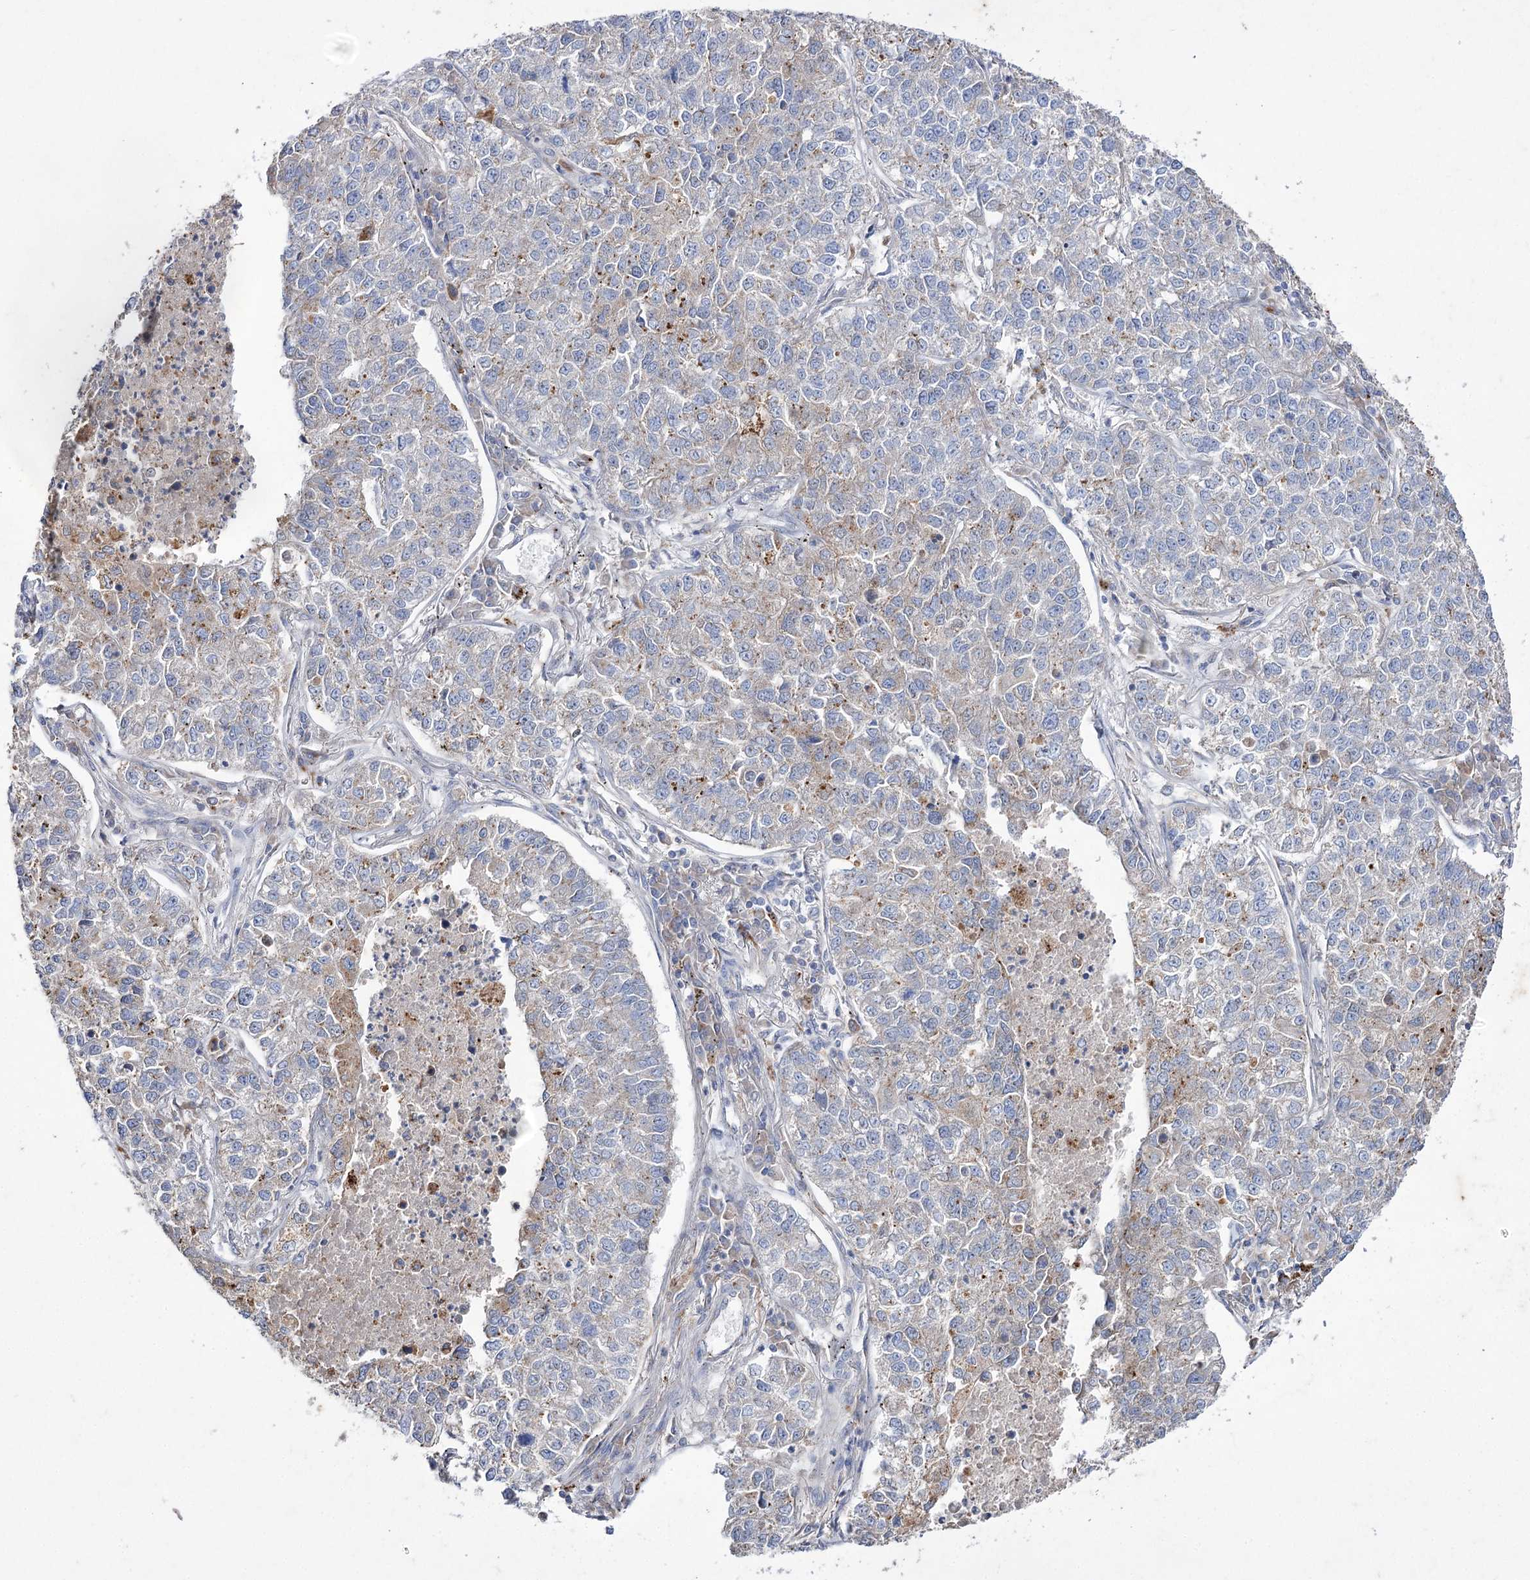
{"staining": {"intensity": "moderate", "quantity": "<25%", "location": "cytoplasmic/membranous"}, "tissue": "lung cancer", "cell_type": "Tumor cells", "image_type": "cancer", "snomed": [{"axis": "morphology", "description": "Adenocarcinoma, NOS"}, {"axis": "topography", "description": "Lung"}], "caption": "IHC micrograph of neoplastic tissue: adenocarcinoma (lung) stained using IHC shows low levels of moderate protein expression localized specifically in the cytoplasmic/membranous of tumor cells, appearing as a cytoplasmic/membranous brown color.", "gene": "NAGLU", "patient": {"sex": "male", "age": 49}}